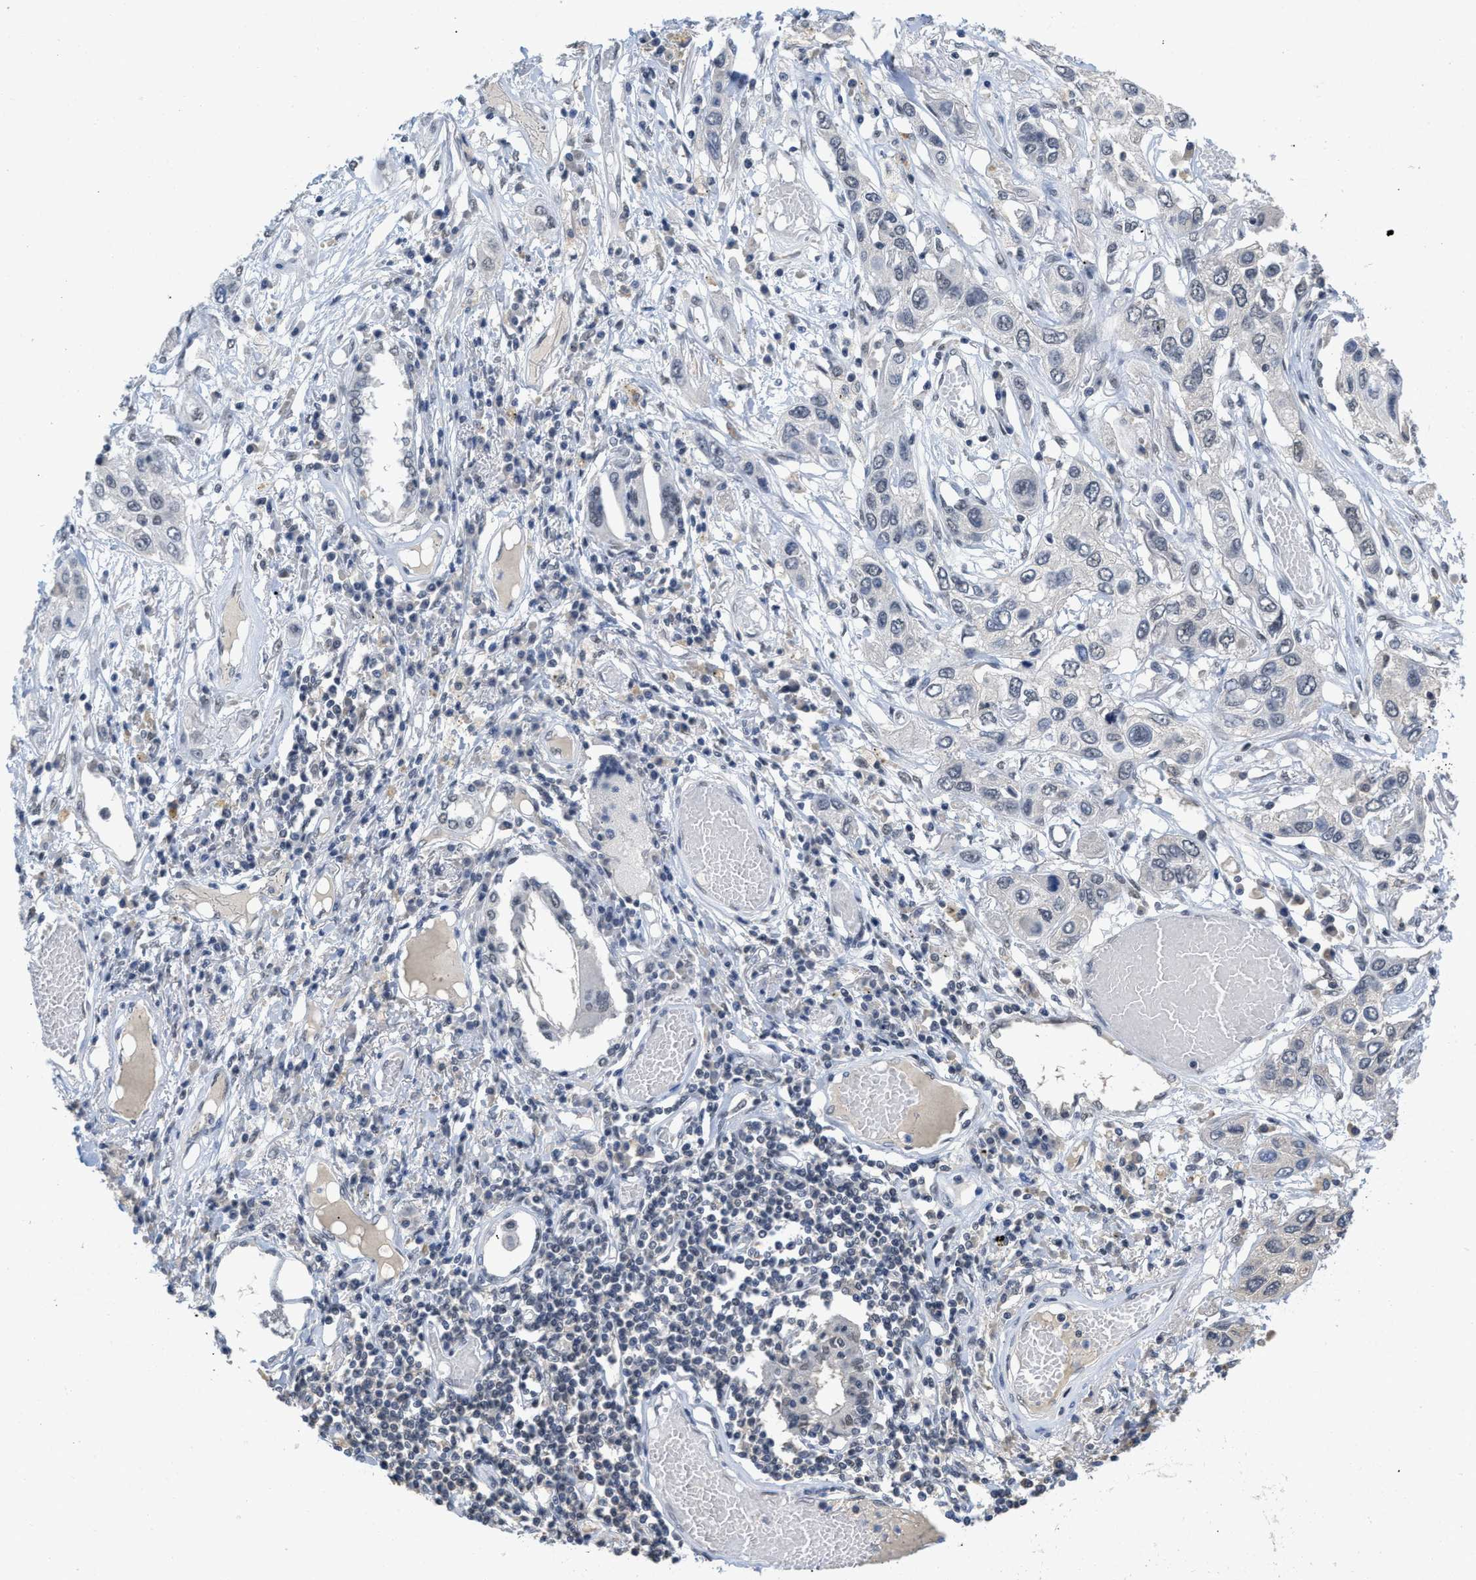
{"staining": {"intensity": "negative", "quantity": "none", "location": "none"}, "tissue": "lung cancer", "cell_type": "Tumor cells", "image_type": "cancer", "snomed": [{"axis": "morphology", "description": "Squamous cell carcinoma, NOS"}, {"axis": "topography", "description": "Lung"}], "caption": "An image of squamous cell carcinoma (lung) stained for a protein exhibits no brown staining in tumor cells. The staining is performed using DAB (3,3'-diaminobenzidine) brown chromogen with nuclei counter-stained in using hematoxylin.", "gene": "GGNBP2", "patient": {"sex": "male", "age": 71}}